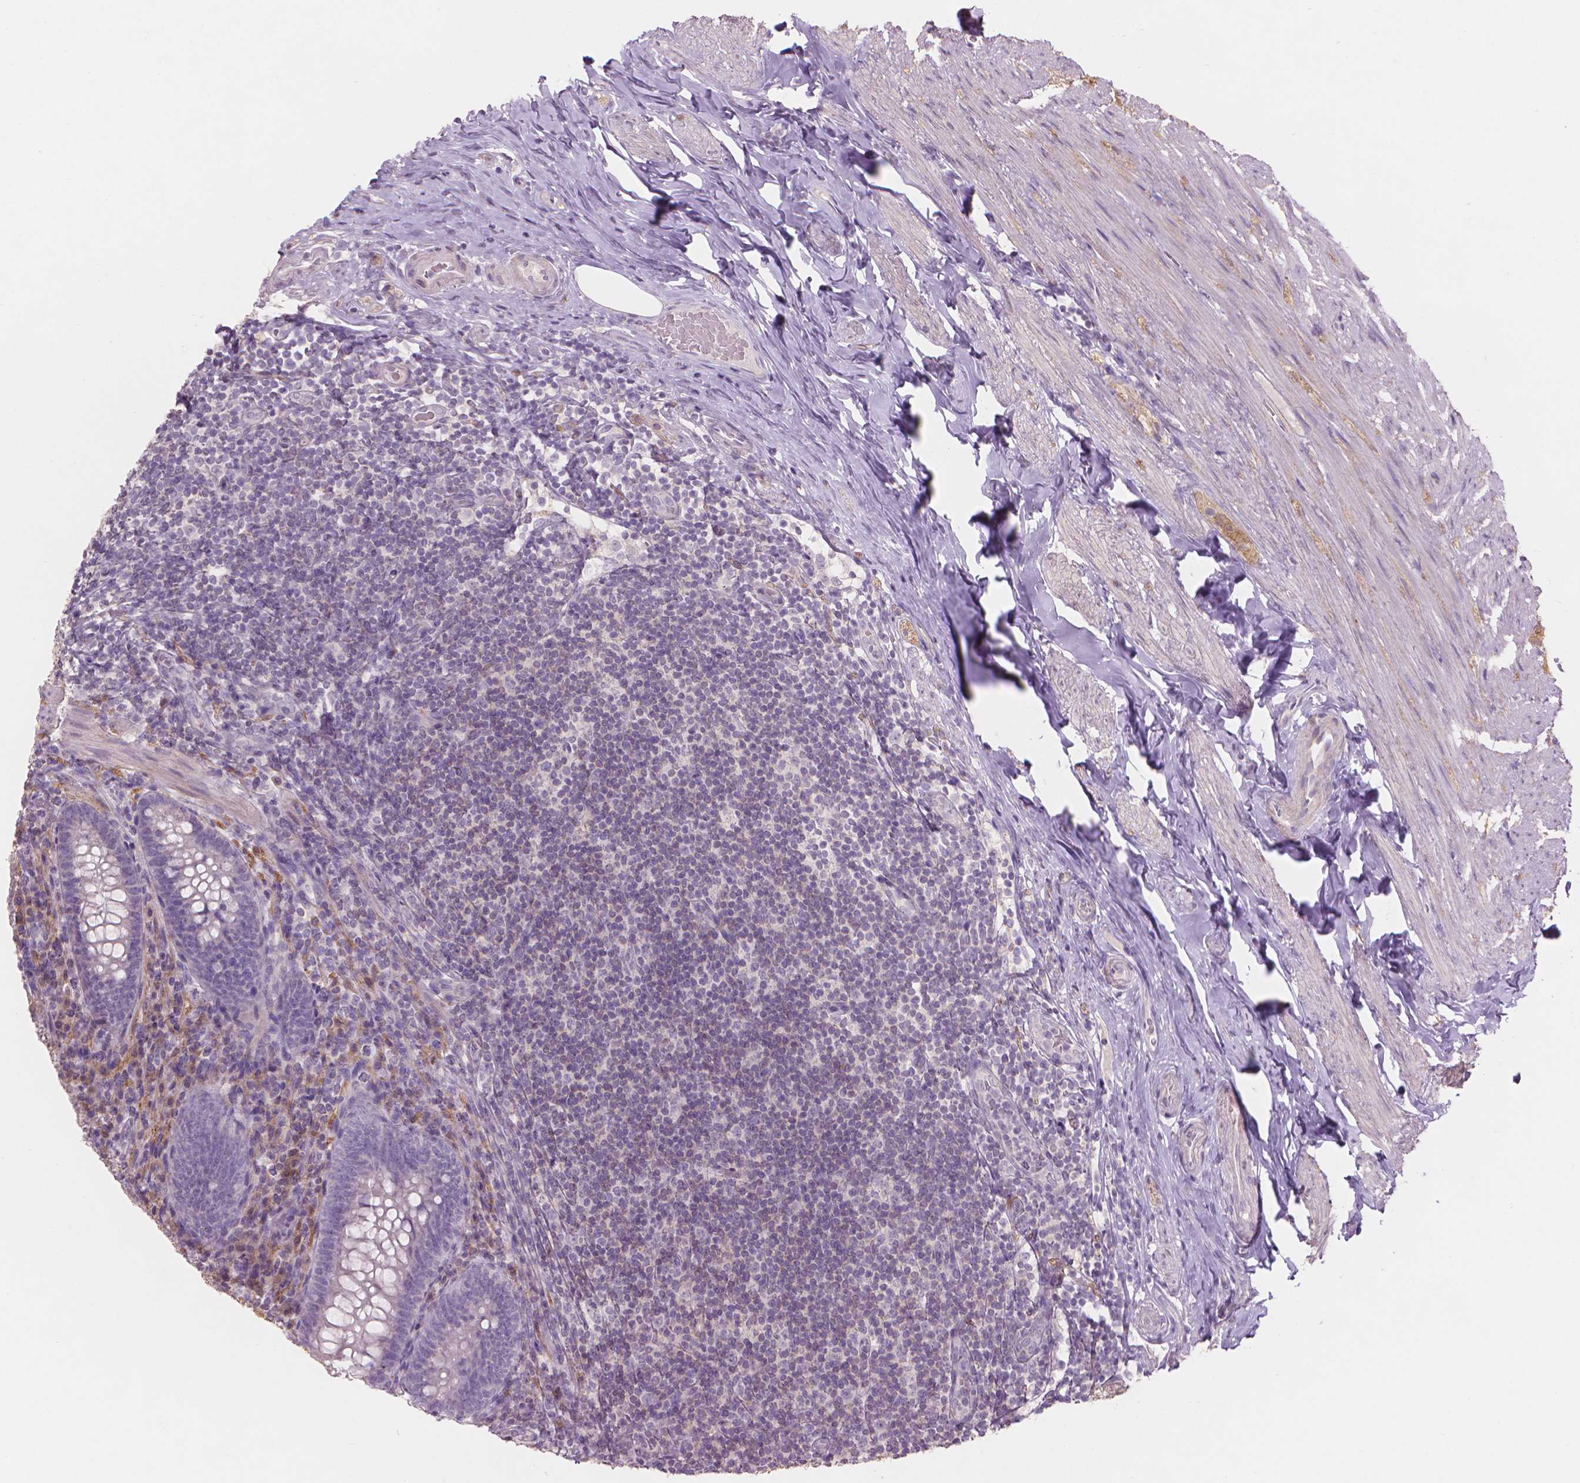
{"staining": {"intensity": "negative", "quantity": "none", "location": "none"}, "tissue": "appendix", "cell_type": "Glandular cells", "image_type": "normal", "snomed": [{"axis": "morphology", "description": "Normal tissue, NOS"}, {"axis": "topography", "description": "Appendix"}], "caption": "Glandular cells show no significant positivity in normal appendix. (DAB (3,3'-diaminobenzidine) immunohistochemistry (IHC) visualized using brightfield microscopy, high magnification).", "gene": "ENO2", "patient": {"sex": "male", "age": 47}}